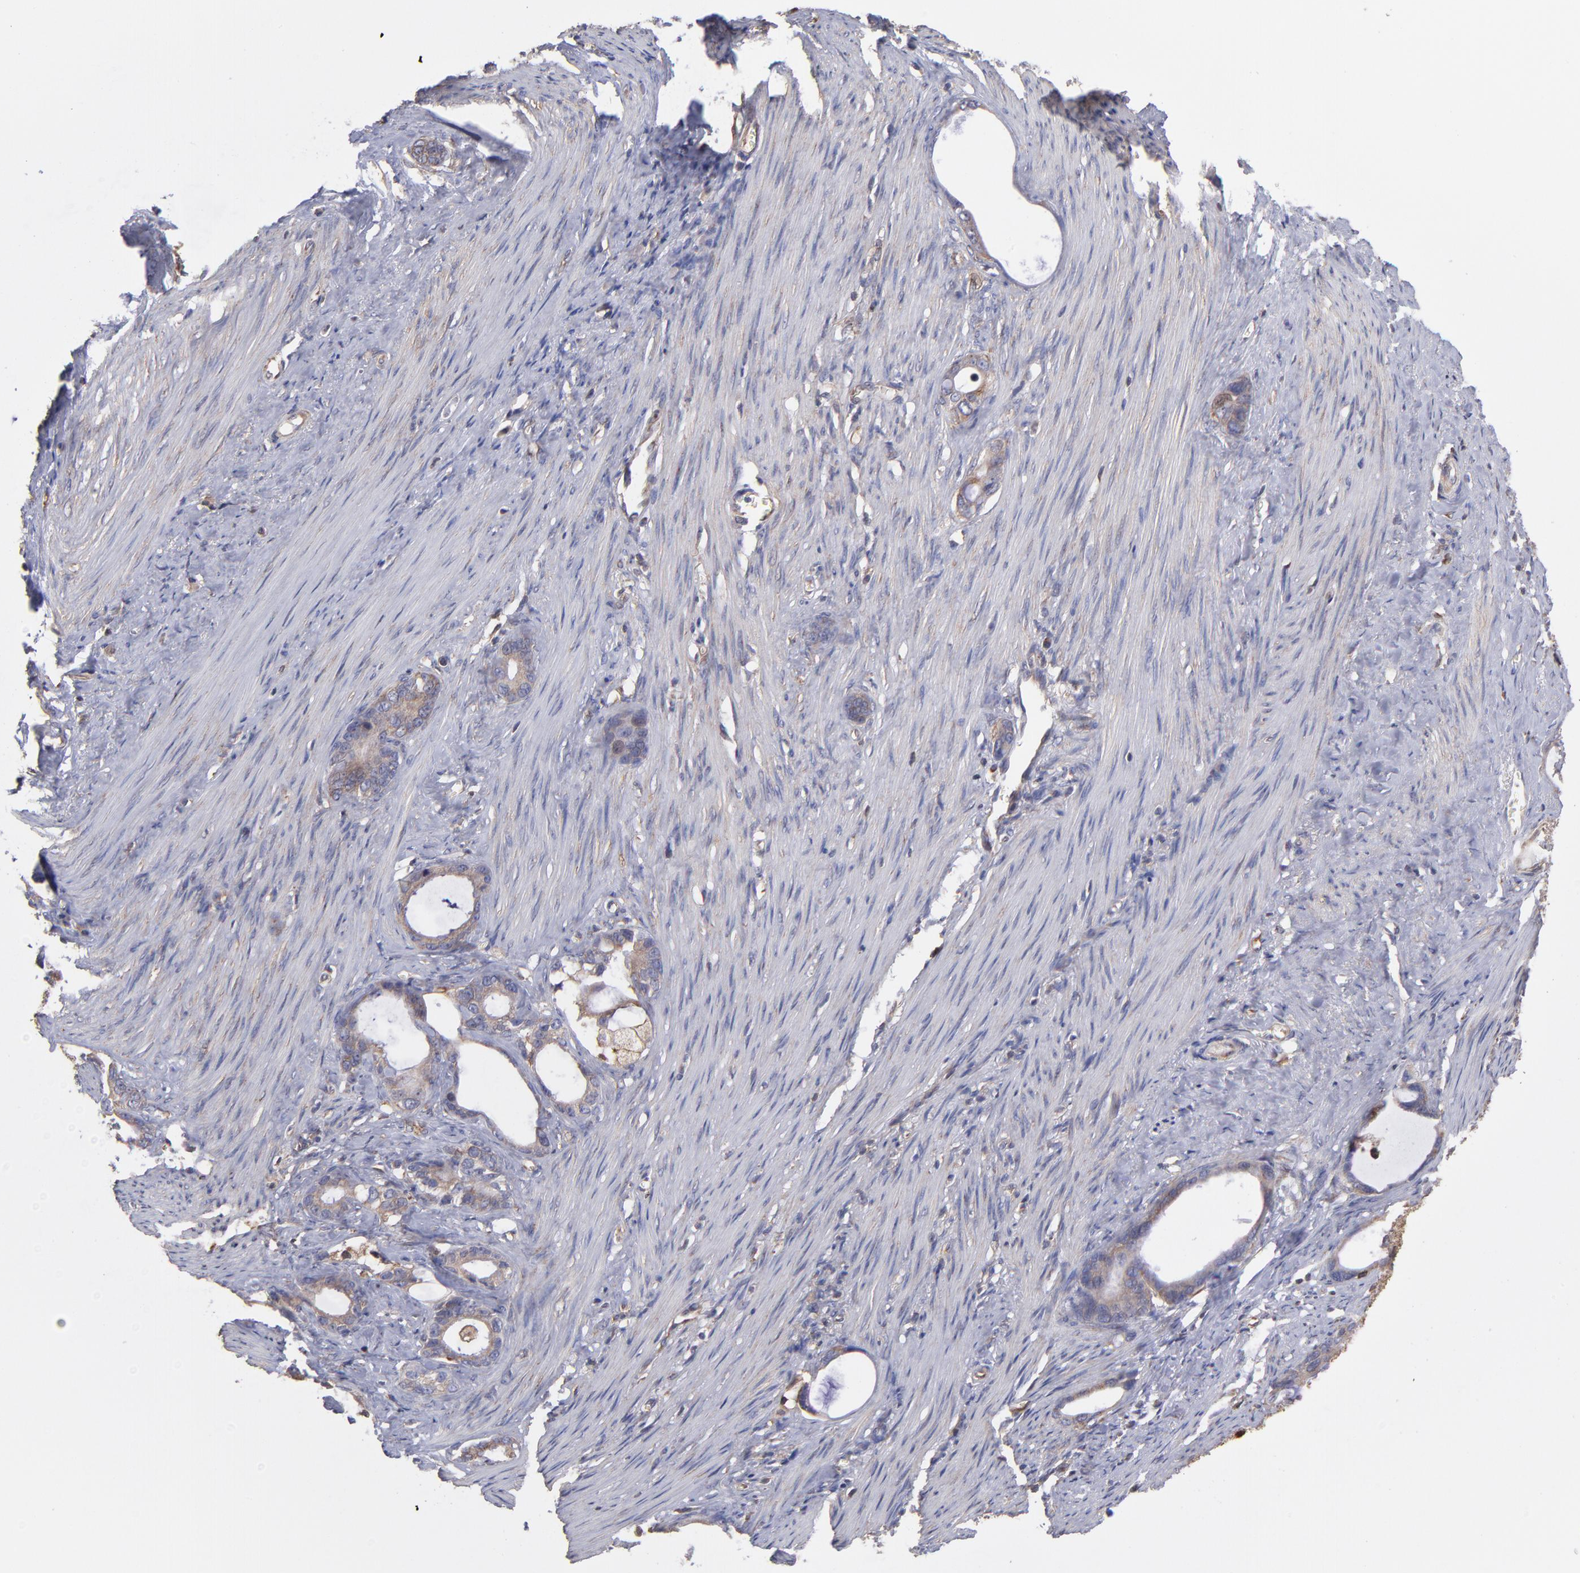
{"staining": {"intensity": "weak", "quantity": ">75%", "location": "cytoplasmic/membranous"}, "tissue": "stomach cancer", "cell_type": "Tumor cells", "image_type": "cancer", "snomed": [{"axis": "morphology", "description": "Adenocarcinoma, NOS"}, {"axis": "topography", "description": "Stomach"}], "caption": "IHC image of human stomach adenocarcinoma stained for a protein (brown), which displays low levels of weak cytoplasmic/membranous positivity in about >75% of tumor cells.", "gene": "MAPRE1", "patient": {"sex": "female", "age": 75}}